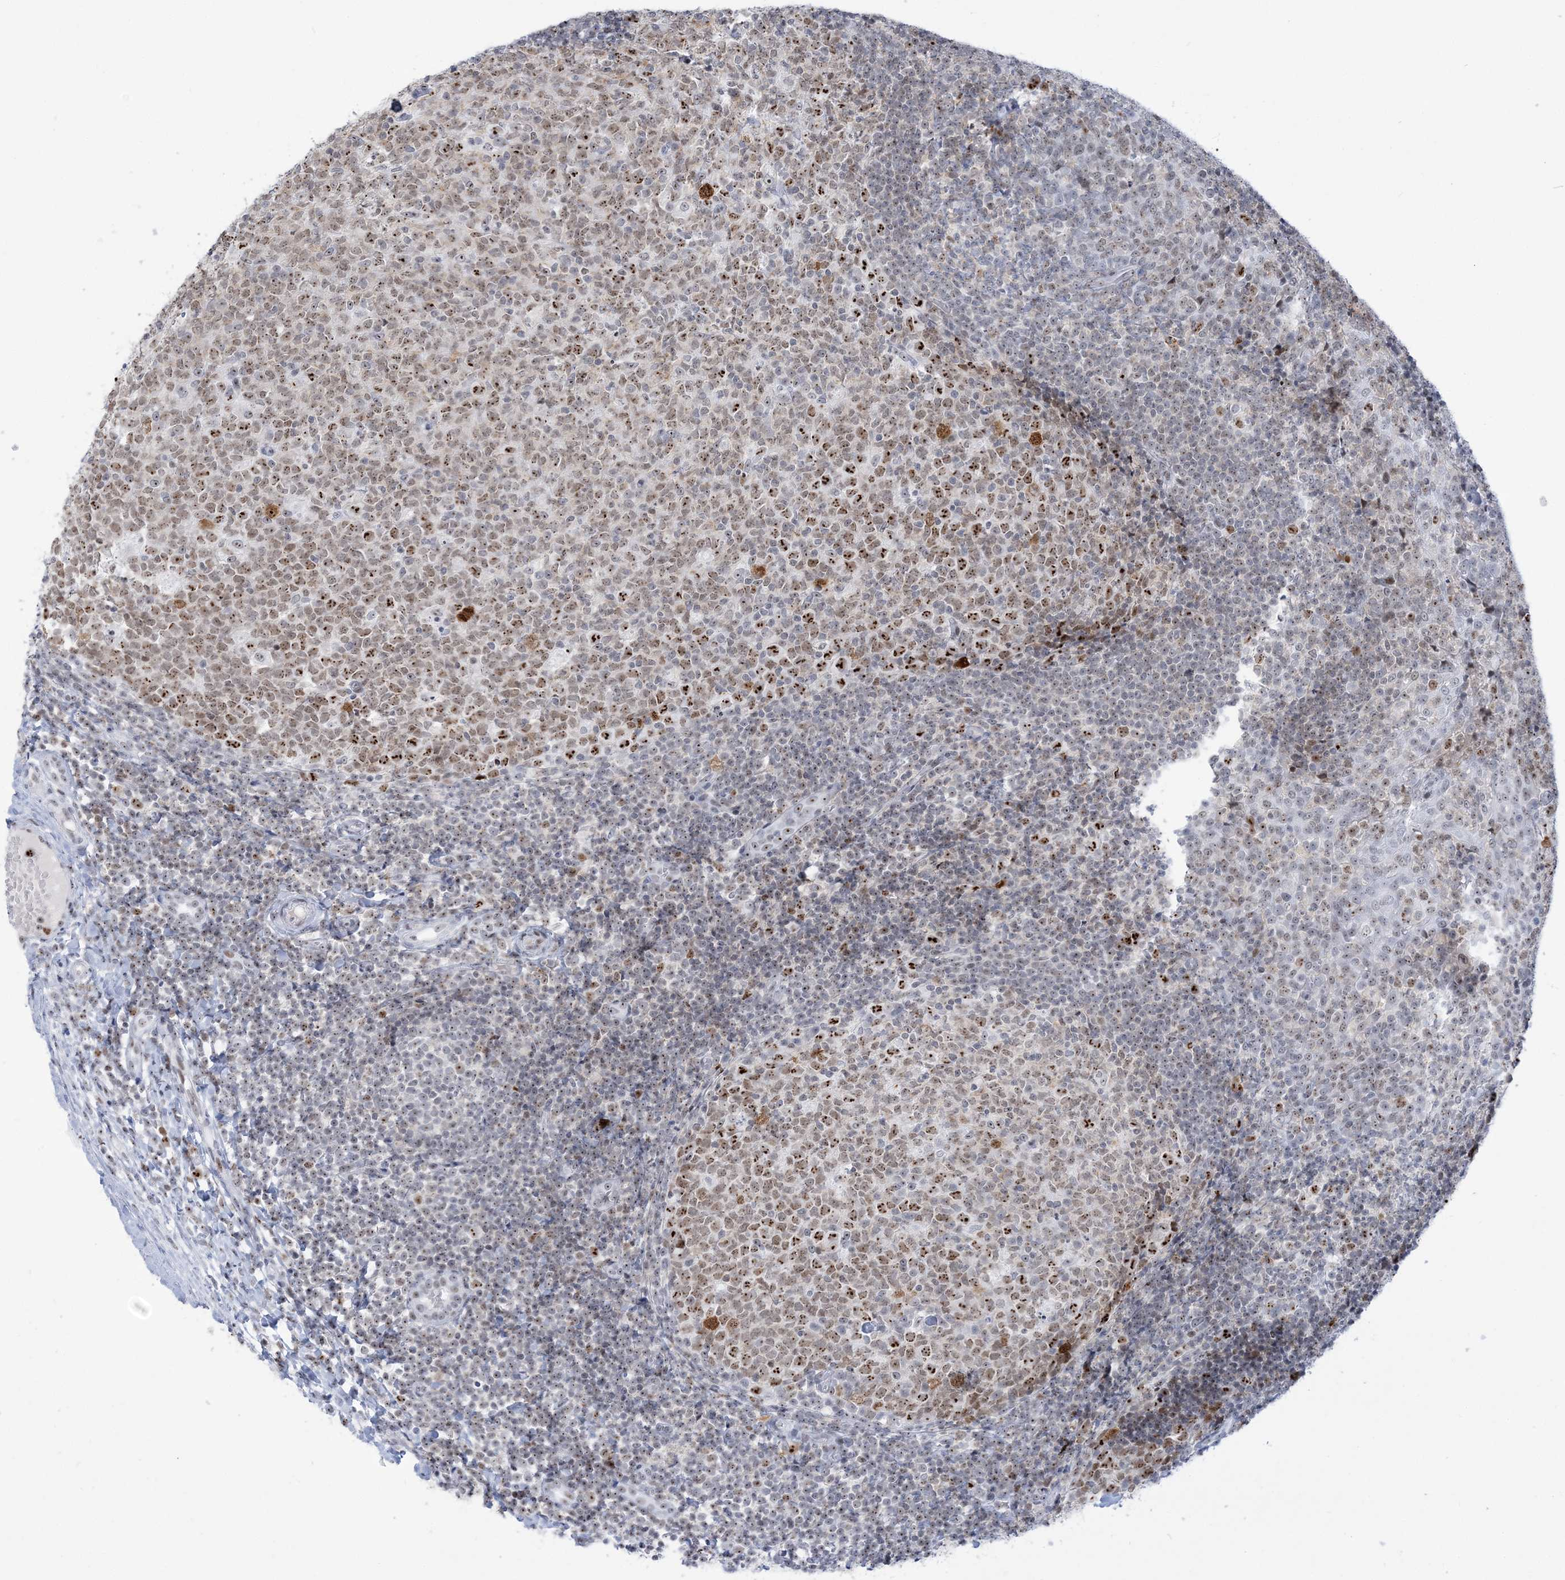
{"staining": {"intensity": "moderate", "quantity": ">75%", "location": "nuclear"}, "tissue": "tonsil", "cell_type": "Germinal center cells", "image_type": "normal", "snomed": [{"axis": "morphology", "description": "Normal tissue, NOS"}, {"axis": "topography", "description": "Tonsil"}], "caption": "Brown immunohistochemical staining in benign tonsil displays moderate nuclear staining in approximately >75% of germinal center cells.", "gene": "DDX21", "patient": {"sex": "female", "age": 19}}